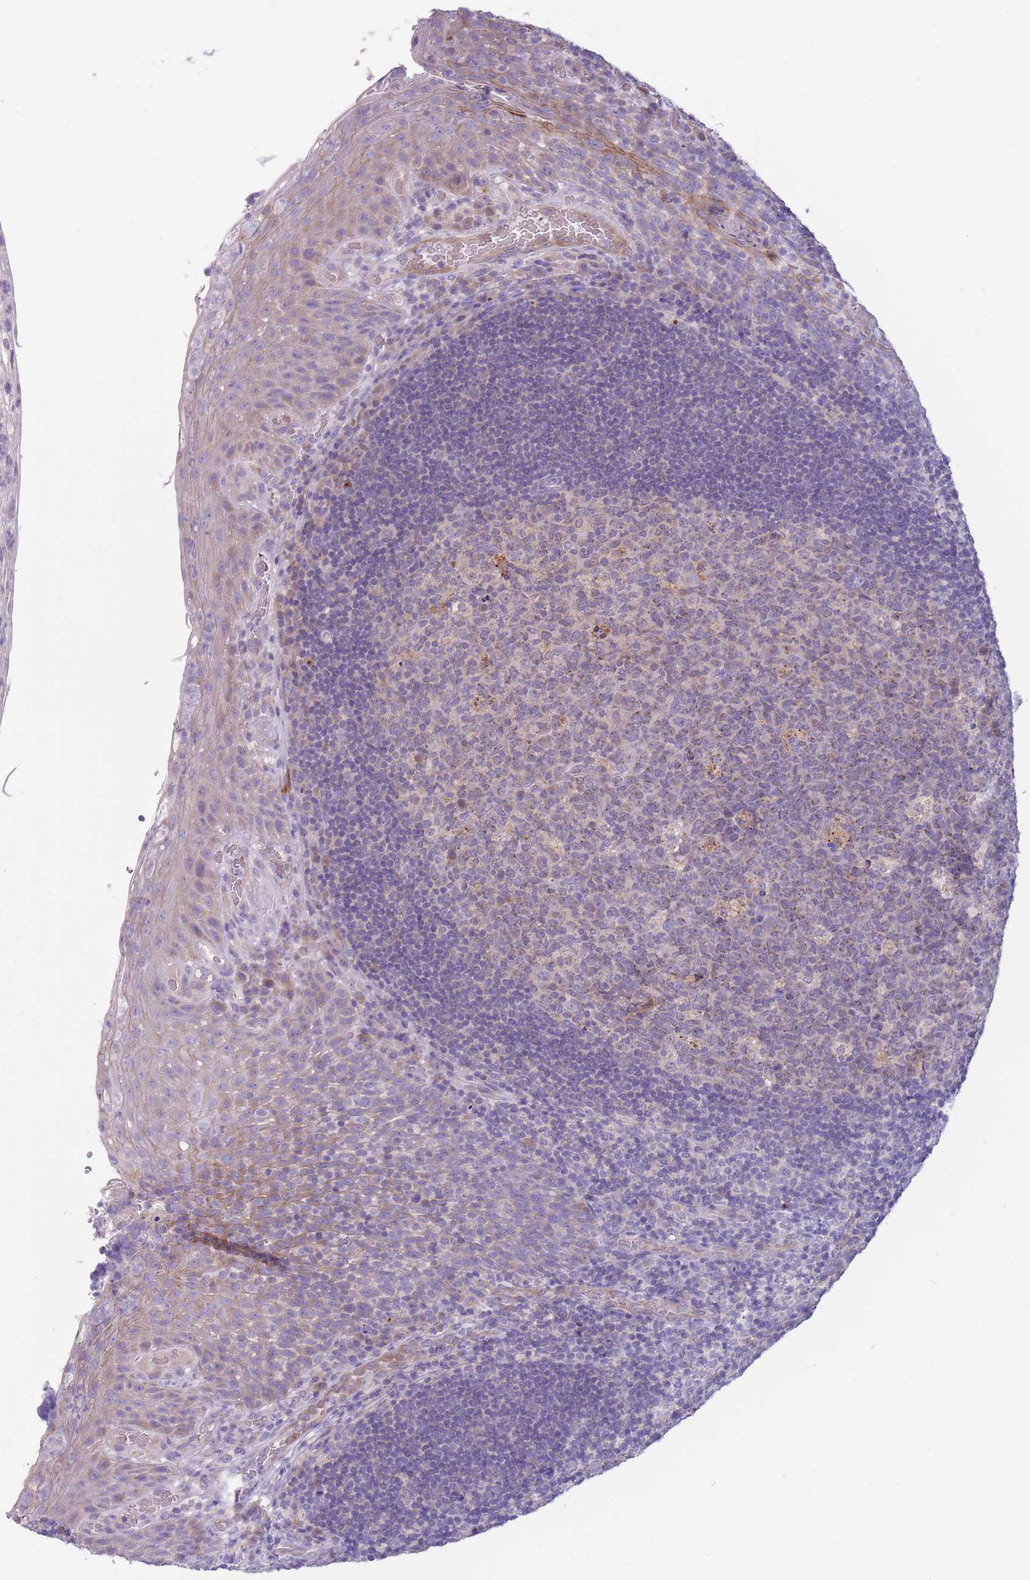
{"staining": {"intensity": "negative", "quantity": "none", "location": "none"}, "tissue": "tonsil", "cell_type": "Germinal center cells", "image_type": "normal", "snomed": [{"axis": "morphology", "description": "Normal tissue, NOS"}, {"axis": "topography", "description": "Tonsil"}], "caption": "There is no significant expression in germinal center cells of tonsil. (DAB (3,3'-diaminobenzidine) IHC, high magnification).", "gene": "DDHD1", "patient": {"sex": "male", "age": 17}}